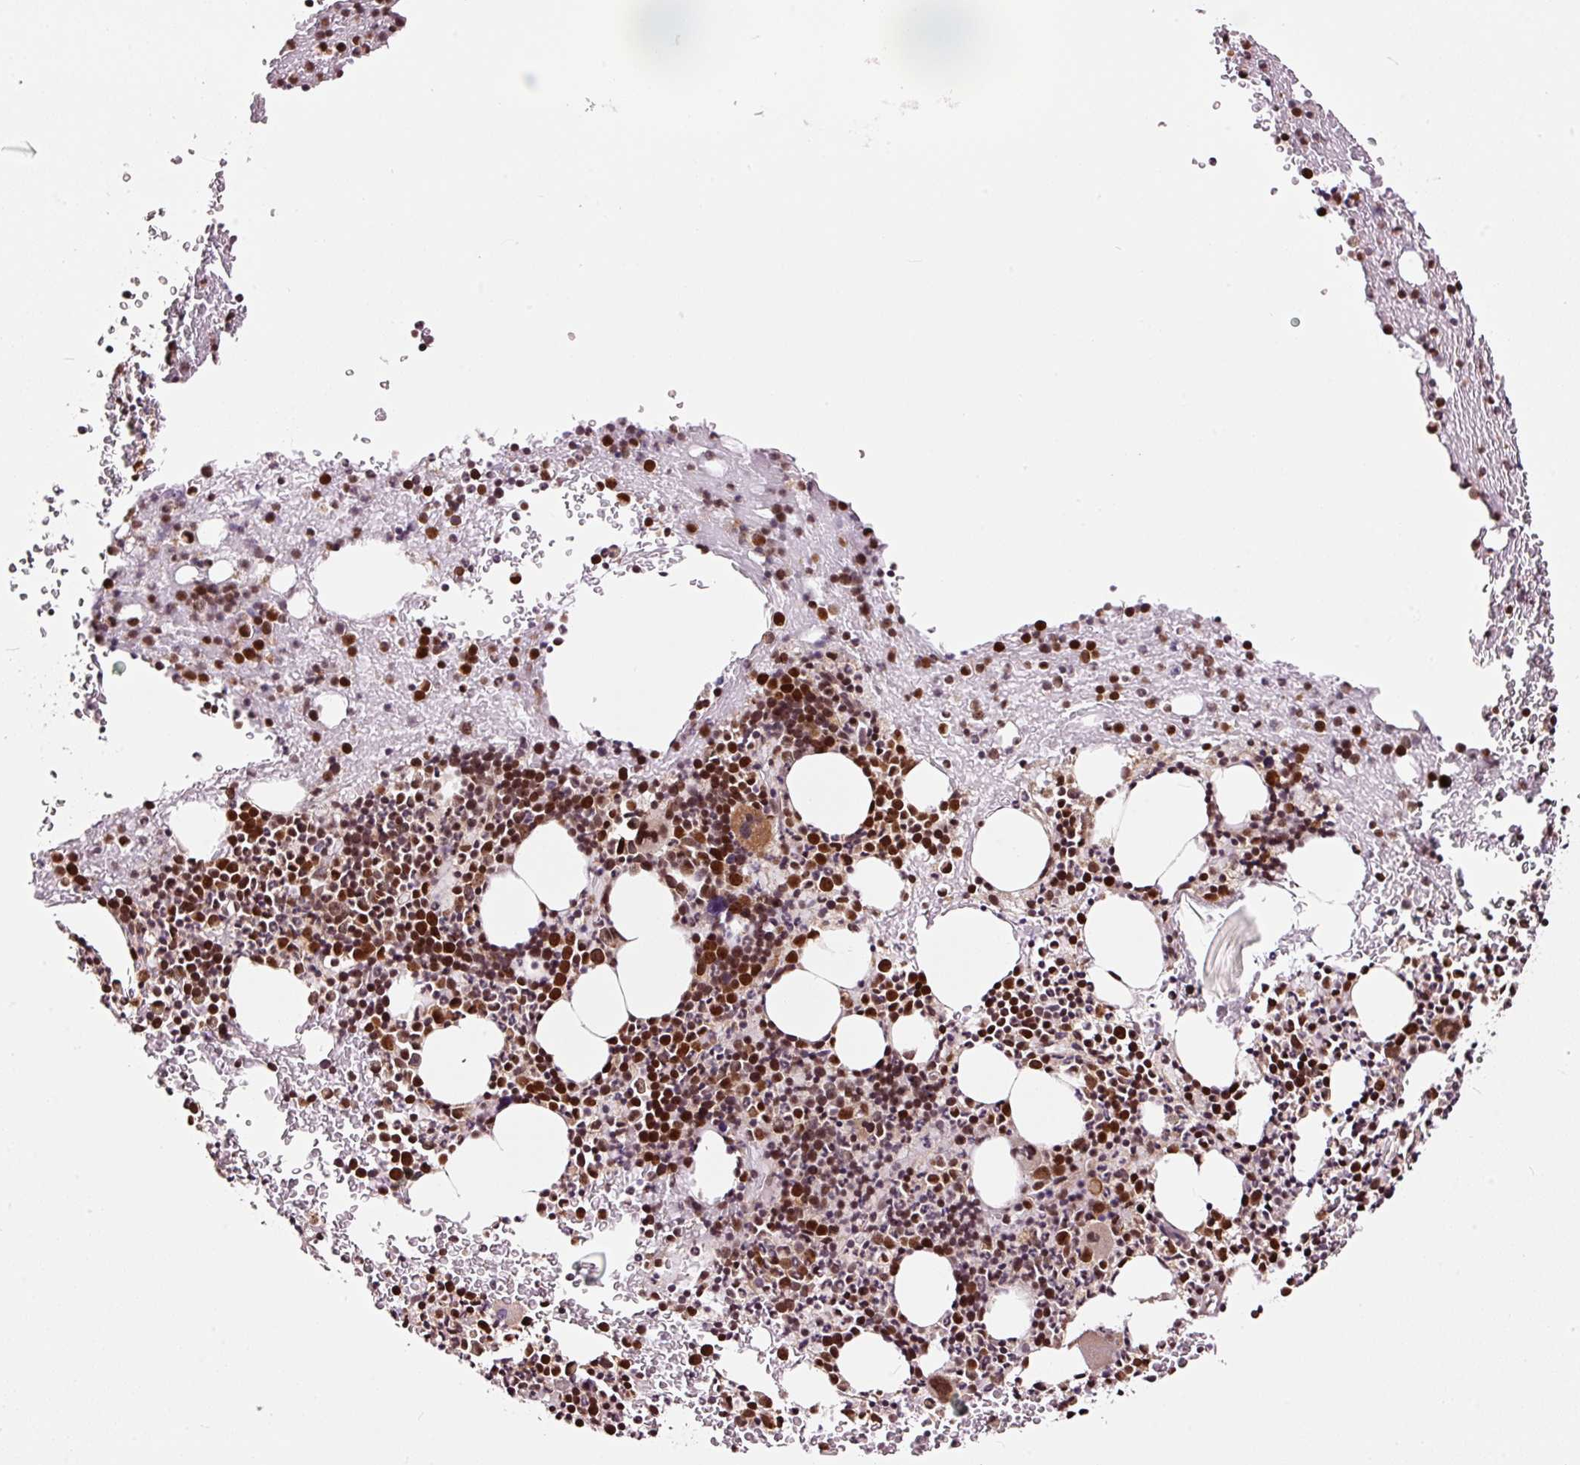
{"staining": {"intensity": "strong", "quantity": ">75%", "location": "cytoplasmic/membranous,nuclear"}, "tissue": "bone marrow", "cell_type": "Hematopoietic cells", "image_type": "normal", "snomed": [{"axis": "morphology", "description": "Normal tissue, NOS"}, {"axis": "topography", "description": "Bone marrow"}], "caption": "This micrograph reveals immunohistochemistry staining of unremarkable human bone marrow, with high strong cytoplasmic/membranous,nuclear expression in about >75% of hematopoietic cells.", "gene": "RFC4", "patient": {"sex": "male", "age": 61}}